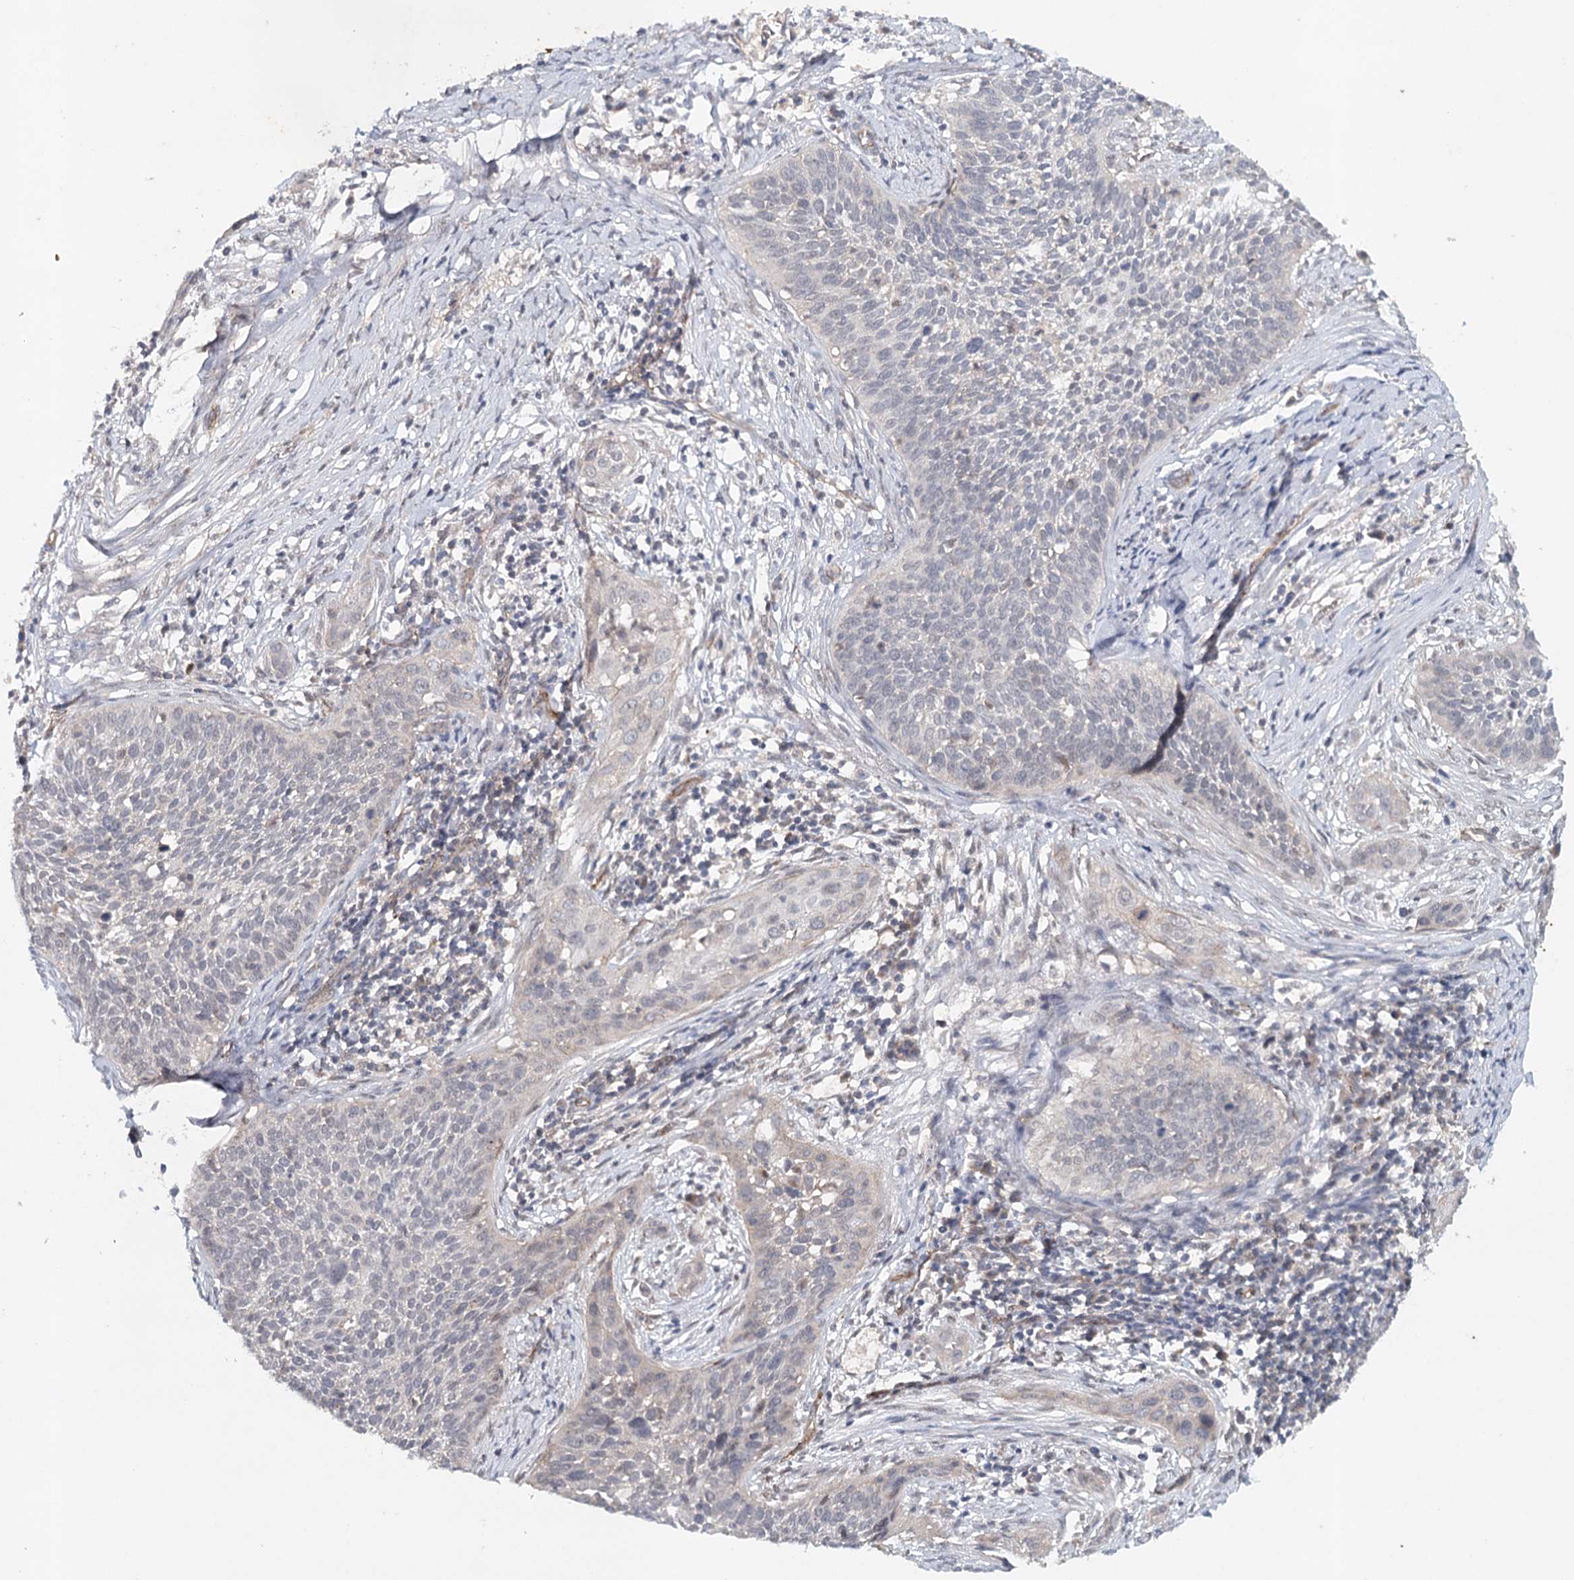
{"staining": {"intensity": "negative", "quantity": "none", "location": "none"}, "tissue": "cervical cancer", "cell_type": "Tumor cells", "image_type": "cancer", "snomed": [{"axis": "morphology", "description": "Squamous cell carcinoma, NOS"}, {"axis": "topography", "description": "Cervix"}], "caption": "The IHC histopathology image has no significant positivity in tumor cells of squamous cell carcinoma (cervical) tissue. (DAB immunohistochemistry (IHC), high magnification).", "gene": "SYNPO", "patient": {"sex": "female", "age": 34}}